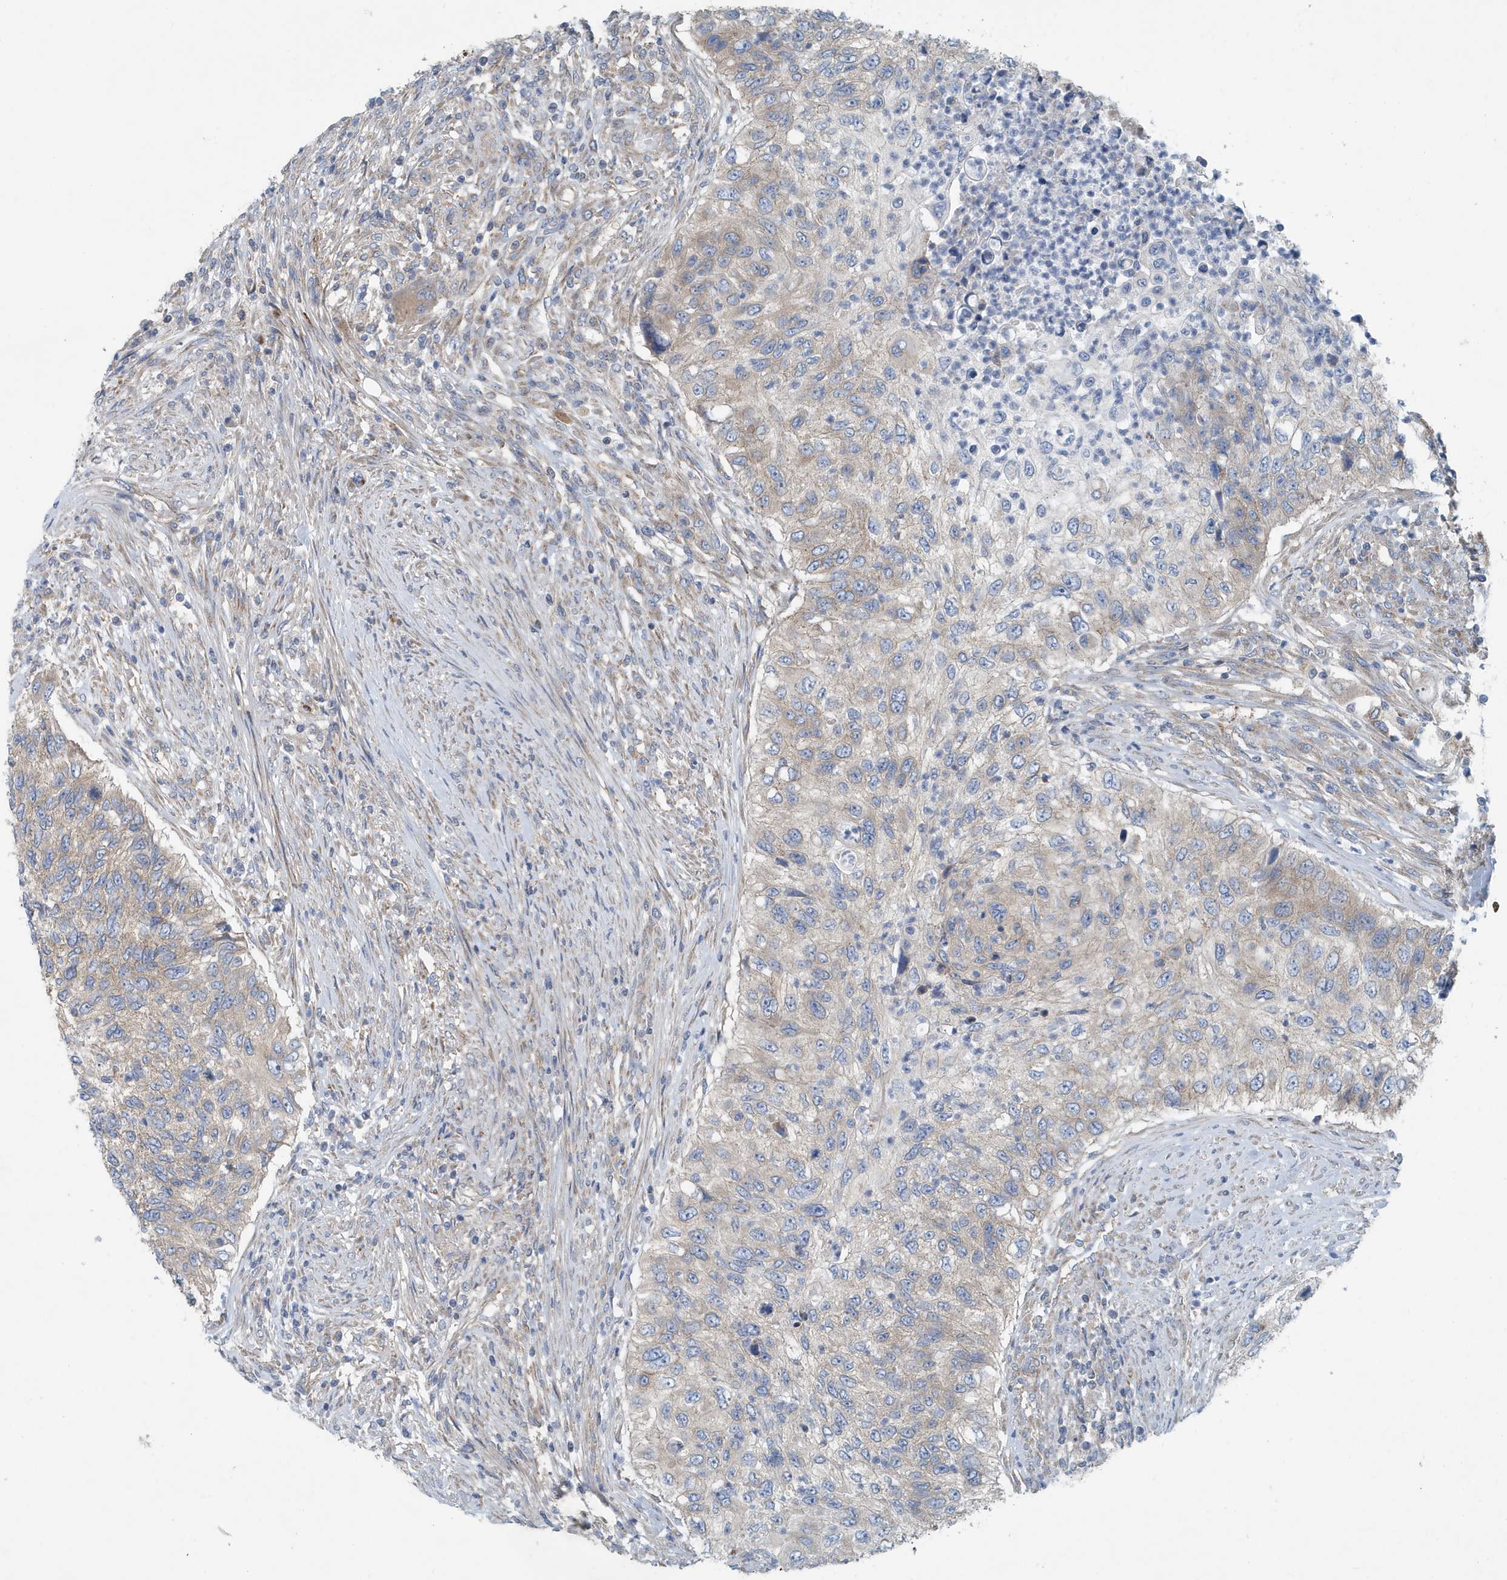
{"staining": {"intensity": "weak", "quantity": "<25%", "location": "cytoplasmic/membranous"}, "tissue": "urothelial cancer", "cell_type": "Tumor cells", "image_type": "cancer", "snomed": [{"axis": "morphology", "description": "Urothelial carcinoma, High grade"}, {"axis": "topography", "description": "Urinary bladder"}], "caption": "Human urothelial cancer stained for a protein using immunohistochemistry shows no expression in tumor cells.", "gene": "PPM1M", "patient": {"sex": "female", "age": 60}}